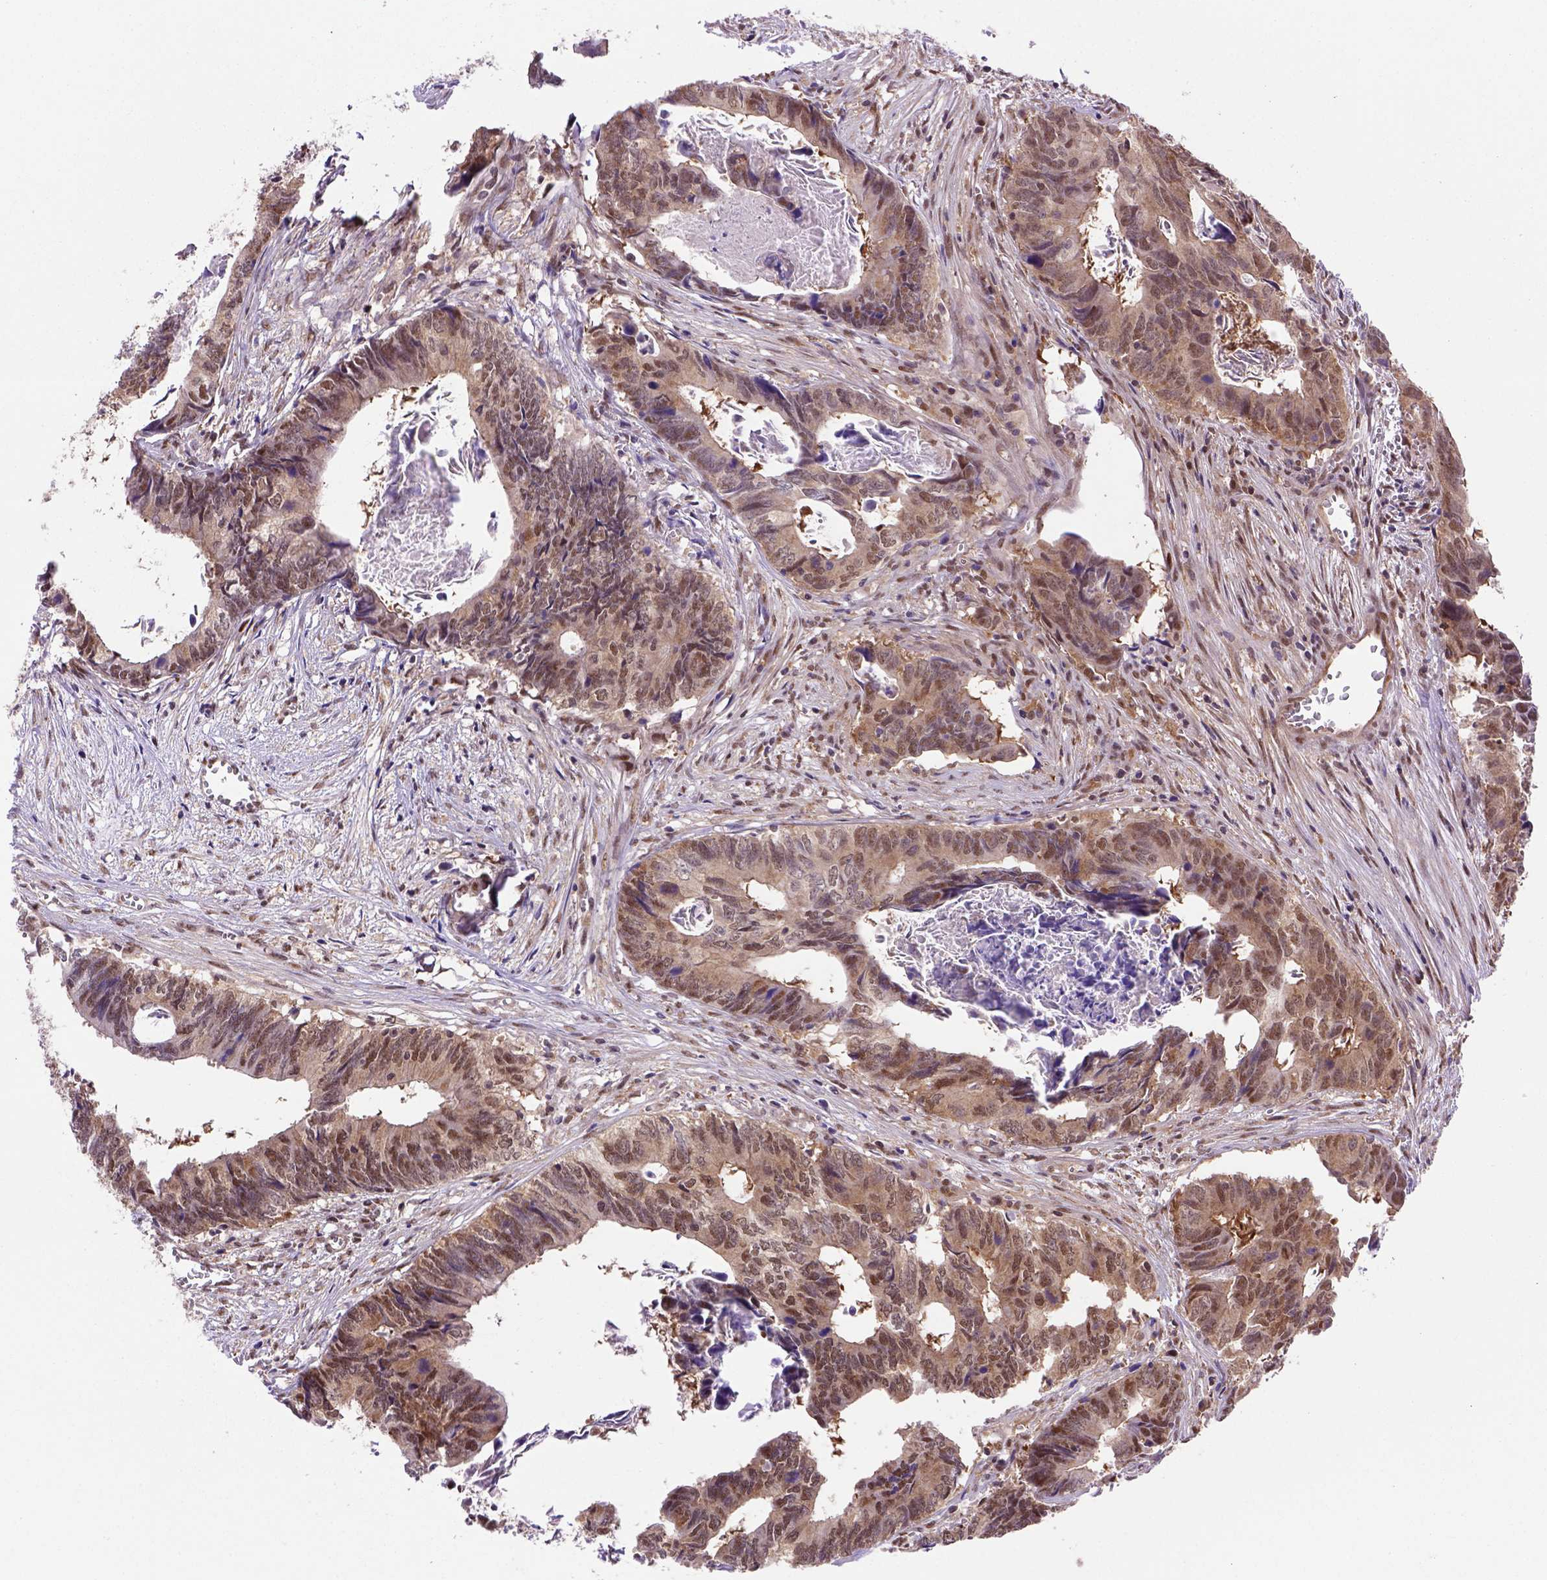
{"staining": {"intensity": "moderate", "quantity": ">75%", "location": "cytoplasmic/membranous,nuclear"}, "tissue": "colorectal cancer", "cell_type": "Tumor cells", "image_type": "cancer", "snomed": [{"axis": "morphology", "description": "Adenocarcinoma, NOS"}, {"axis": "topography", "description": "Colon"}], "caption": "Immunohistochemistry histopathology image of human colorectal adenocarcinoma stained for a protein (brown), which displays medium levels of moderate cytoplasmic/membranous and nuclear positivity in about >75% of tumor cells.", "gene": "PSMC2", "patient": {"sex": "female", "age": 82}}